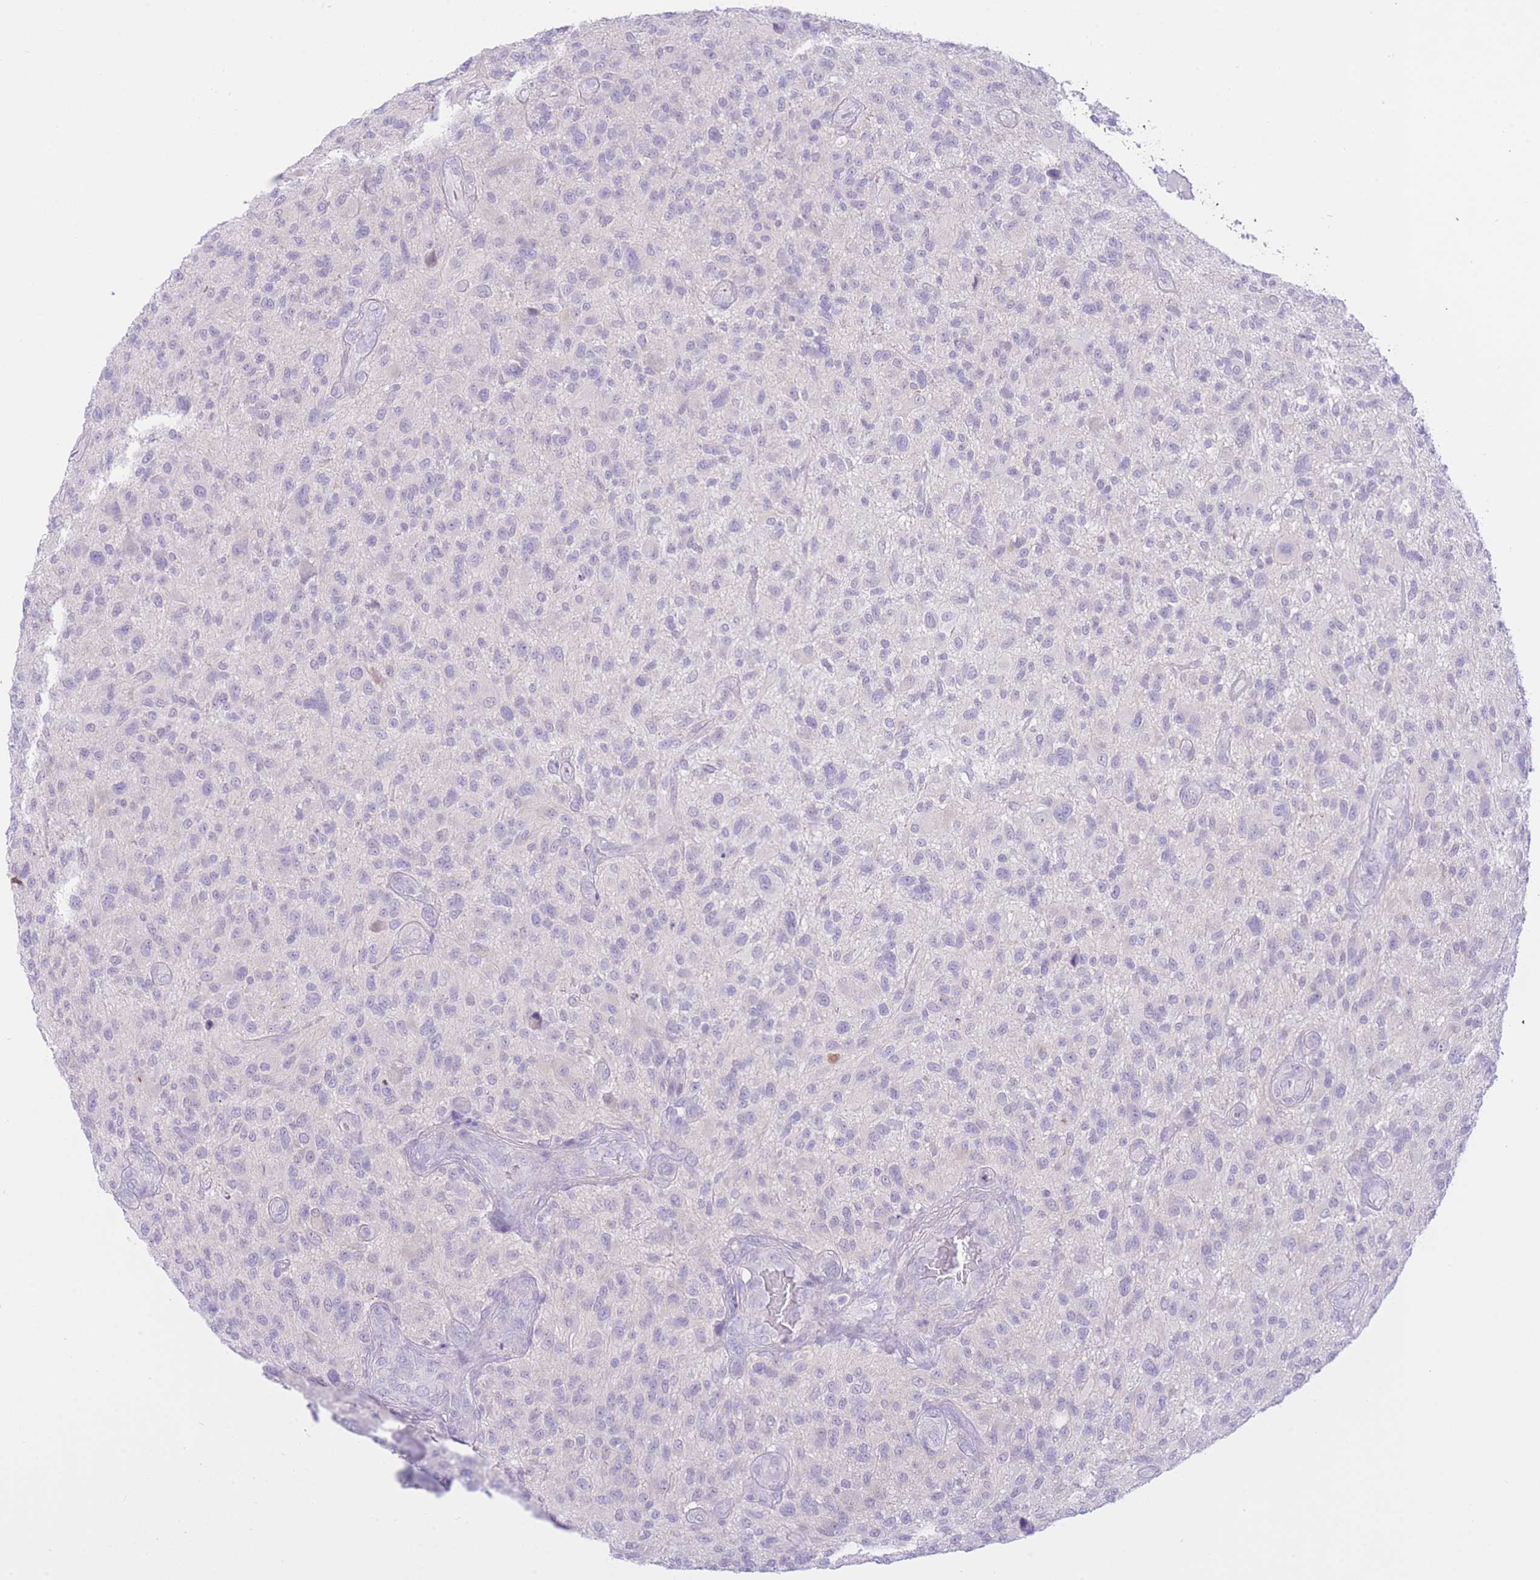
{"staining": {"intensity": "negative", "quantity": "none", "location": "none"}, "tissue": "glioma", "cell_type": "Tumor cells", "image_type": "cancer", "snomed": [{"axis": "morphology", "description": "Glioma, malignant, High grade"}, {"axis": "topography", "description": "Brain"}], "caption": "IHC of human glioma reveals no expression in tumor cells.", "gene": "ZNF212", "patient": {"sex": "male", "age": 47}}